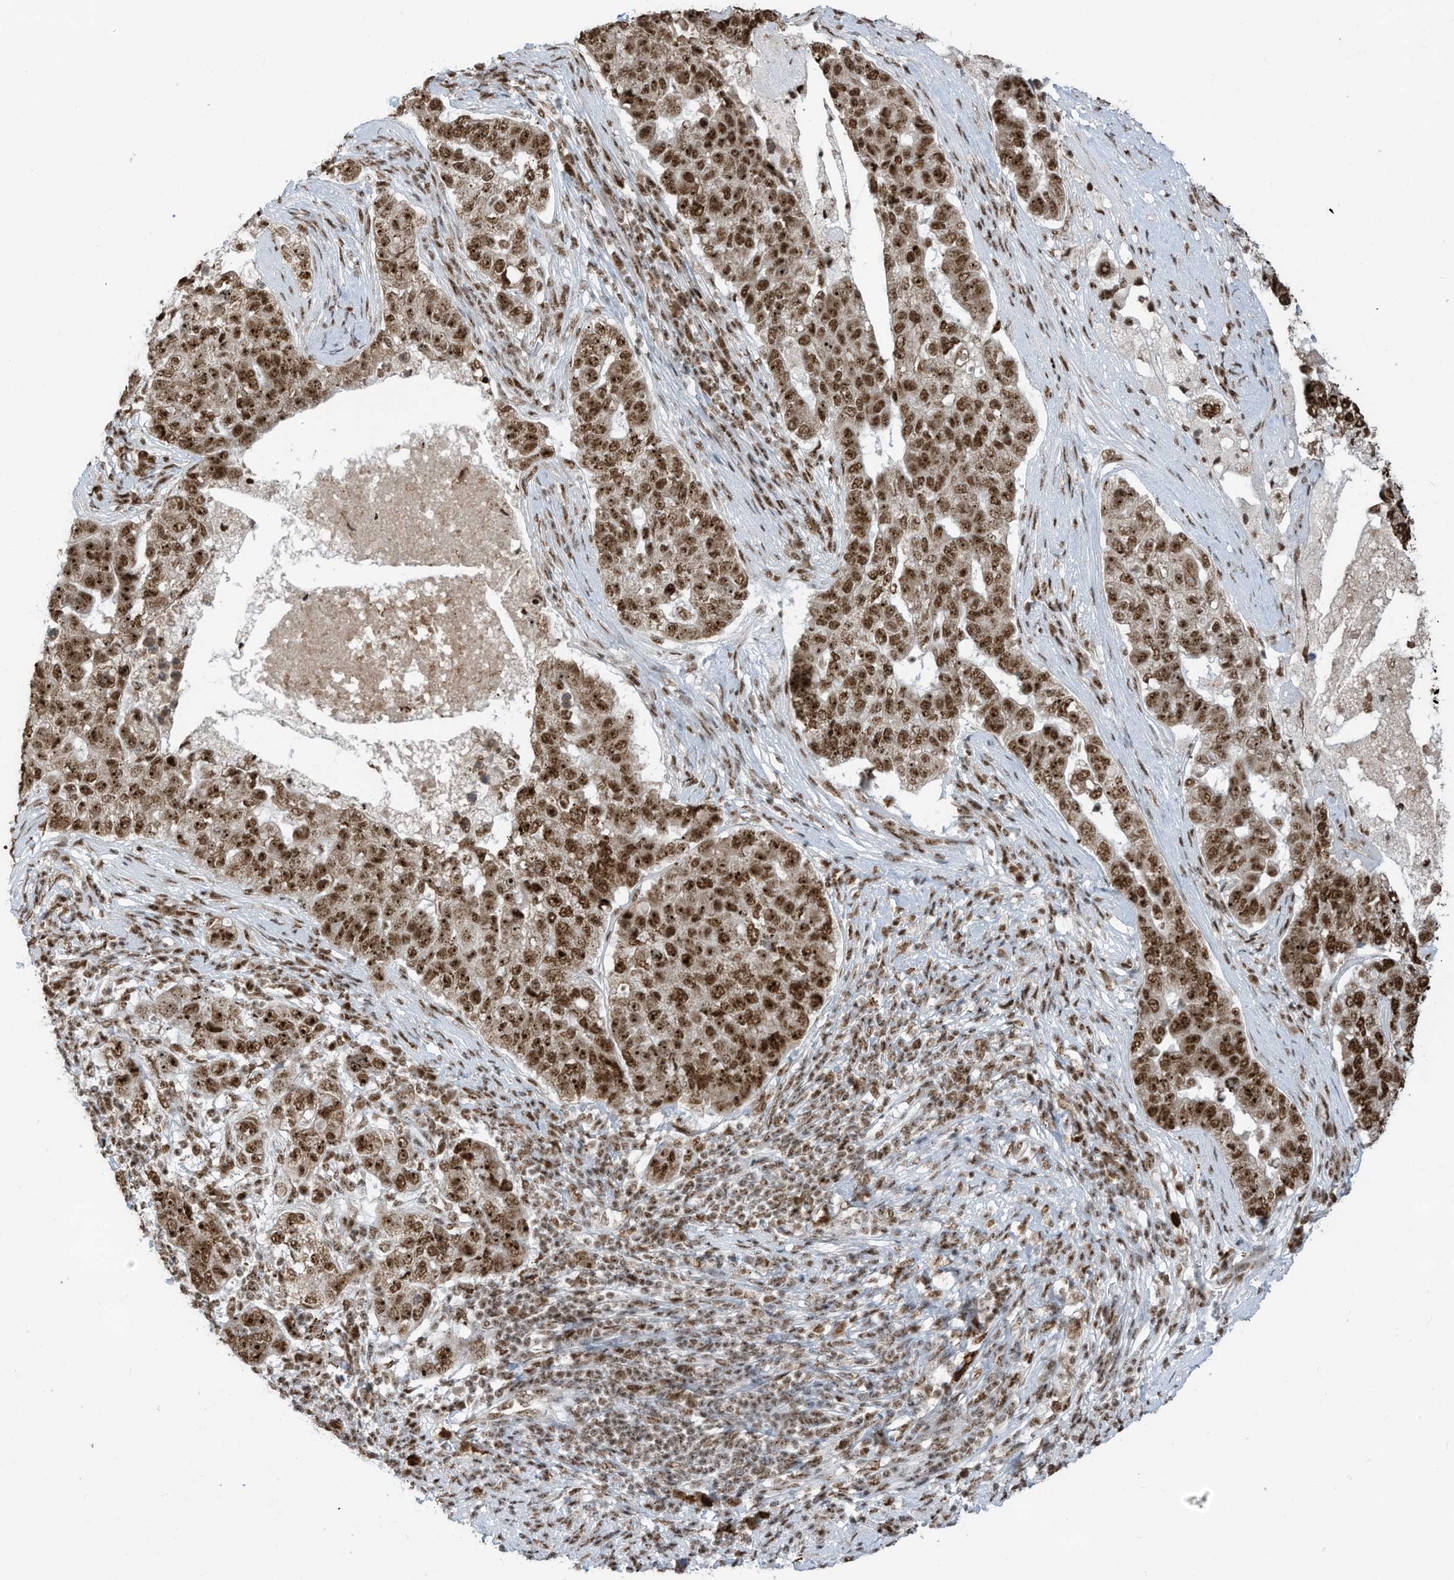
{"staining": {"intensity": "strong", "quantity": ">75%", "location": "nuclear"}, "tissue": "pancreatic cancer", "cell_type": "Tumor cells", "image_type": "cancer", "snomed": [{"axis": "morphology", "description": "Adenocarcinoma, NOS"}, {"axis": "topography", "description": "Pancreas"}], "caption": "An immunohistochemistry image of tumor tissue is shown. Protein staining in brown labels strong nuclear positivity in pancreatic adenocarcinoma within tumor cells.", "gene": "LBH", "patient": {"sex": "female", "age": 61}}